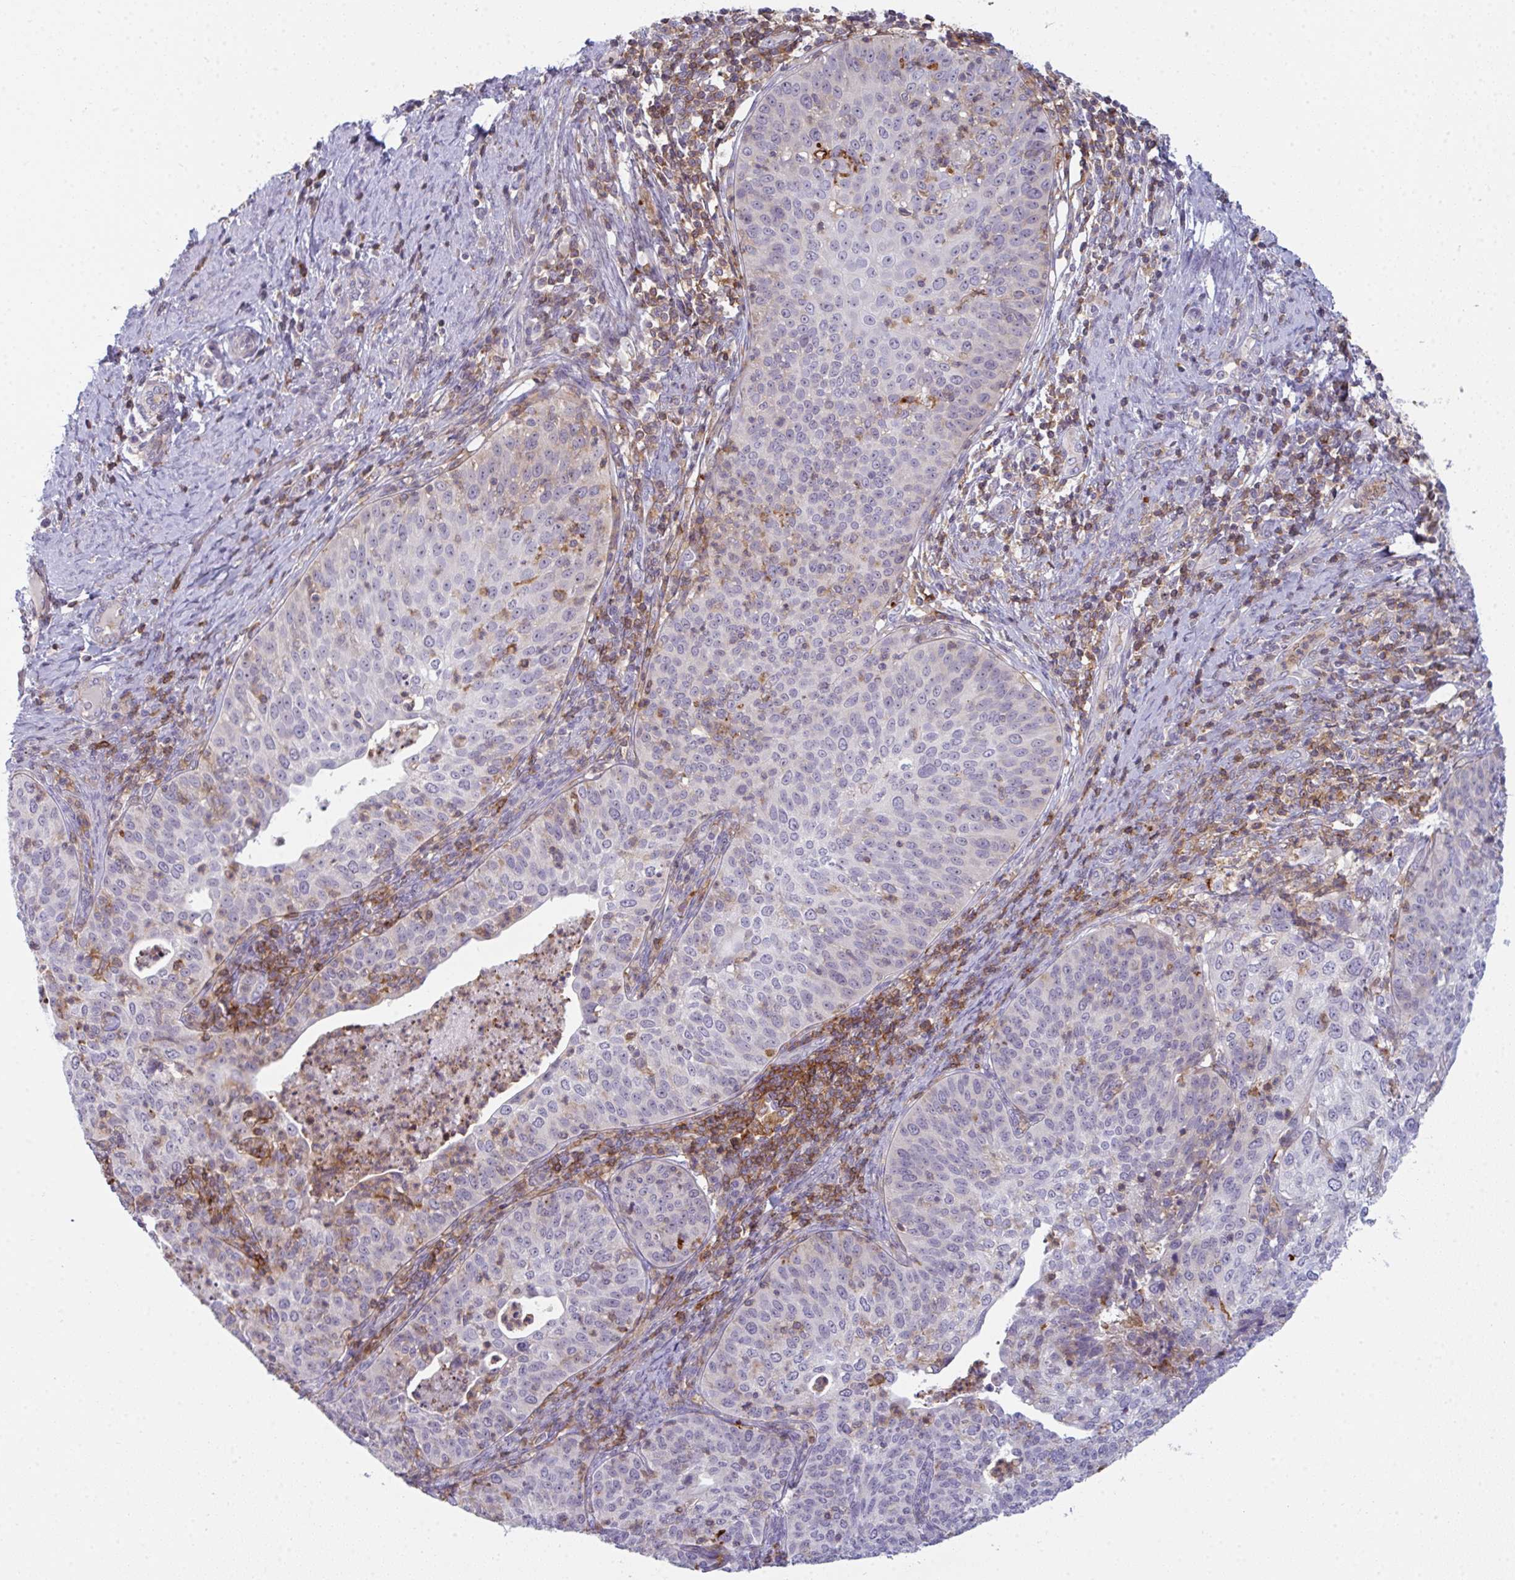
{"staining": {"intensity": "negative", "quantity": "none", "location": "none"}, "tissue": "cervical cancer", "cell_type": "Tumor cells", "image_type": "cancer", "snomed": [{"axis": "morphology", "description": "Squamous cell carcinoma, NOS"}, {"axis": "topography", "description": "Cervix"}], "caption": "Tumor cells show no significant protein expression in squamous cell carcinoma (cervical).", "gene": "CD80", "patient": {"sex": "female", "age": 30}}